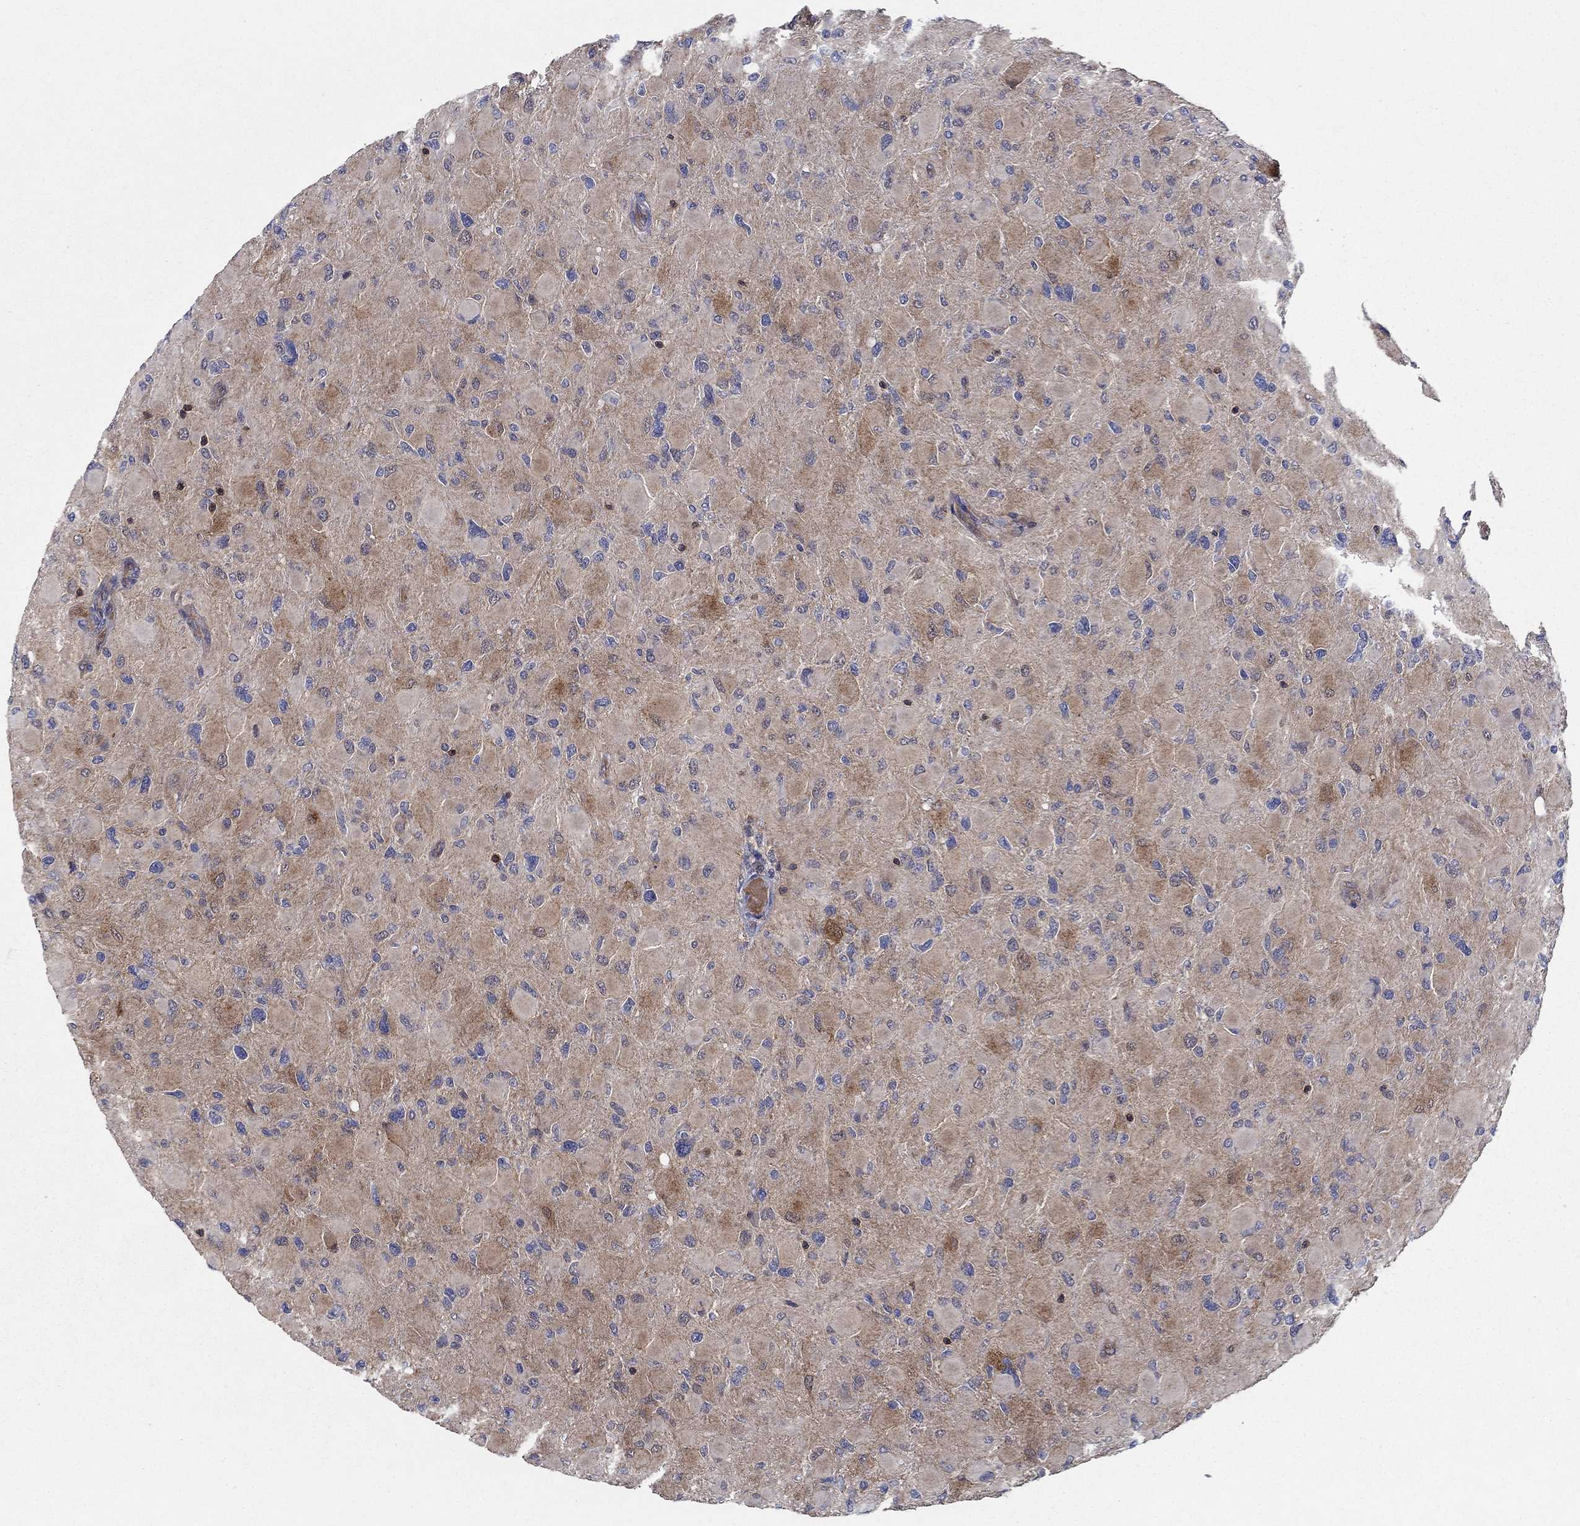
{"staining": {"intensity": "negative", "quantity": "none", "location": "none"}, "tissue": "glioma", "cell_type": "Tumor cells", "image_type": "cancer", "snomed": [{"axis": "morphology", "description": "Glioma, malignant, High grade"}, {"axis": "topography", "description": "Cerebral cortex"}], "caption": "Glioma was stained to show a protein in brown. There is no significant staining in tumor cells. (DAB immunohistochemistry (IHC), high magnification).", "gene": "AGFG2", "patient": {"sex": "female", "age": 36}}